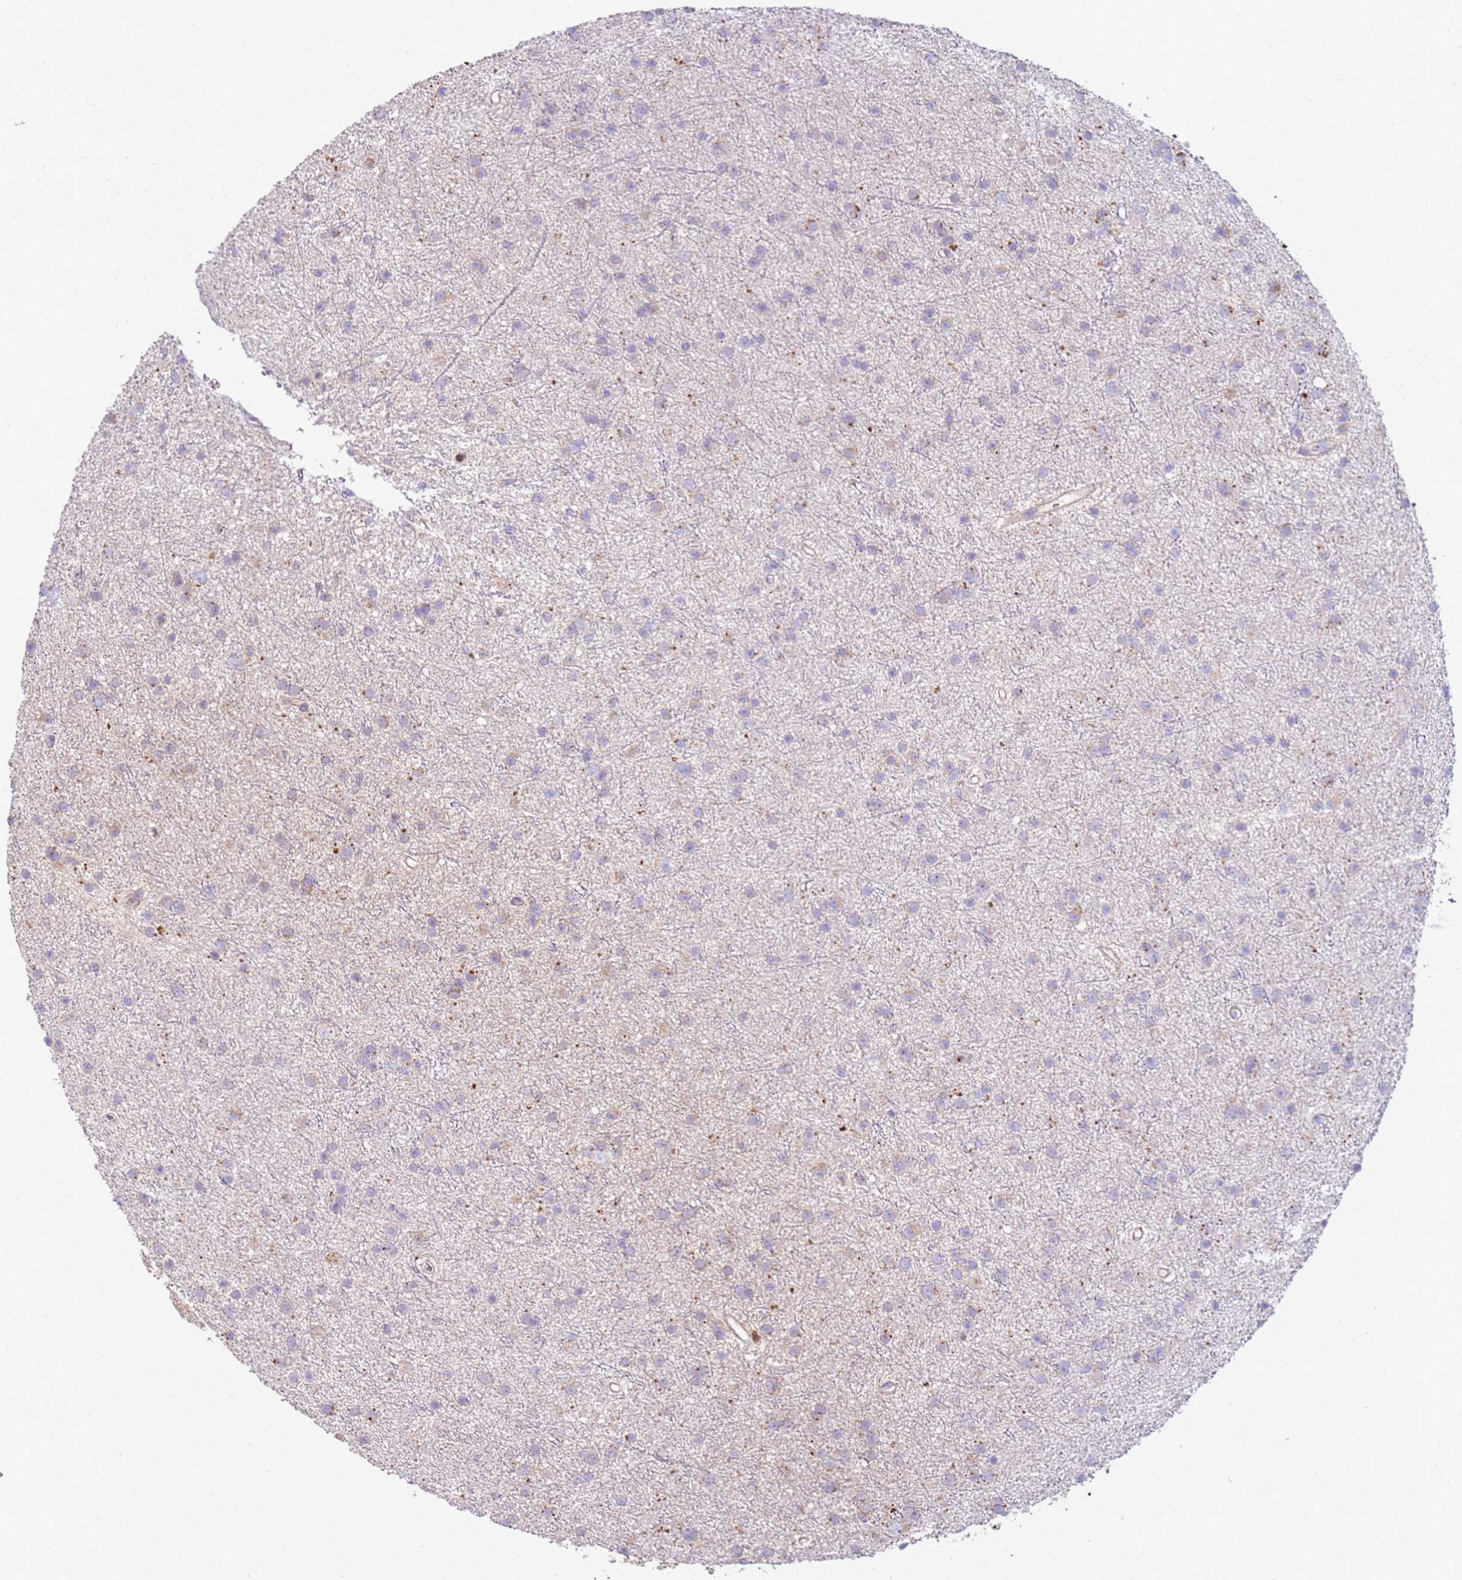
{"staining": {"intensity": "strong", "quantity": "<25%", "location": "cytoplasmic/membranous"}, "tissue": "glioma", "cell_type": "Tumor cells", "image_type": "cancer", "snomed": [{"axis": "morphology", "description": "Glioma, malignant, Low grade"}, {"axis": "topography", "description": "Cerebral cortex"}], "caption": "Protein expression analysis of low-grade glioma (malignant) exhibits strong cytoplasmic/membranous positivity in about <25% of tumor cells.", "gene": "TTPAL", "patient": {"sex": "female", "age": 39}}